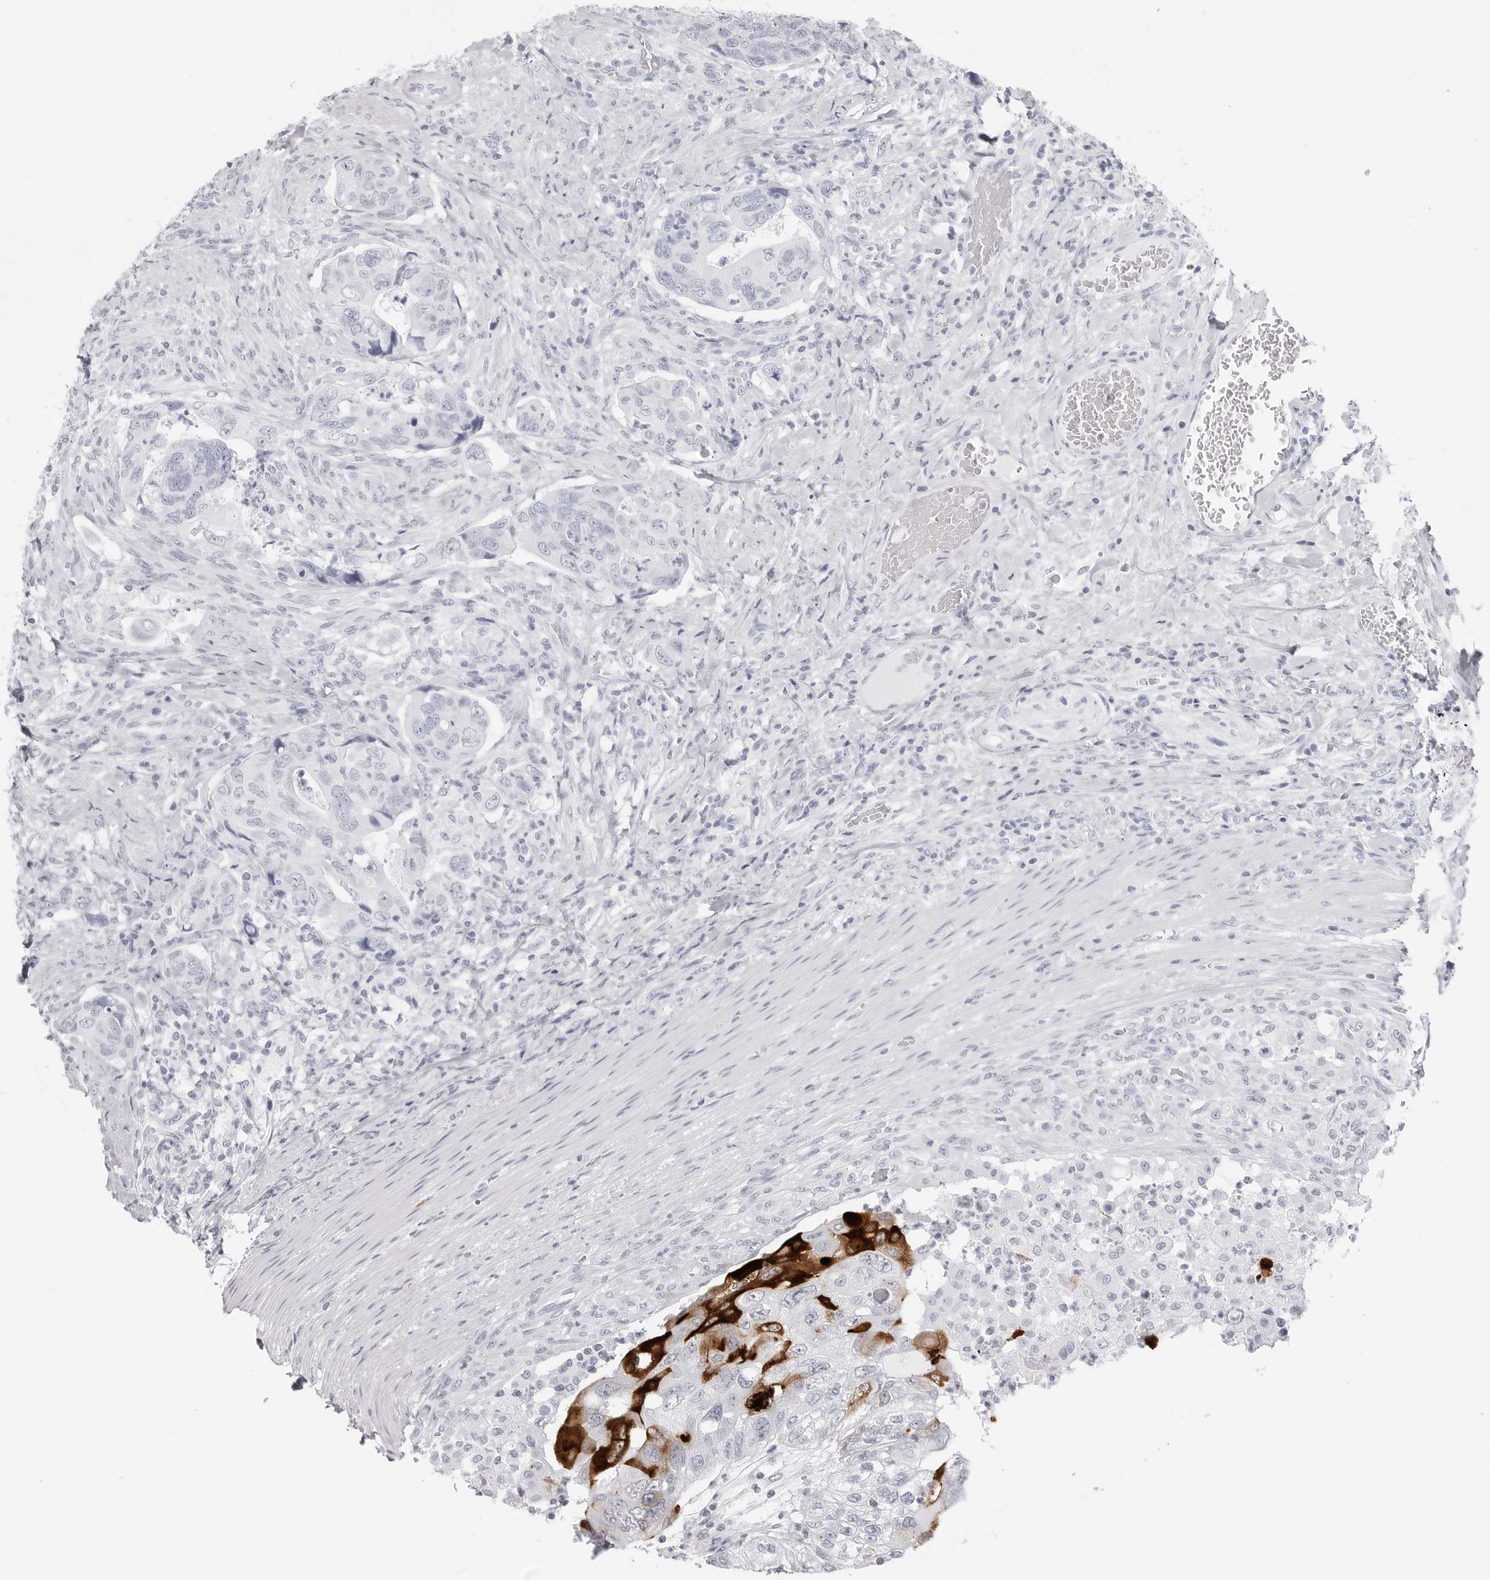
{"staining": {"intensity": "strong", "quantity": "<25%", "location": "cytoplasmic/membranous"}, "tissue": "colorectal cancer", "cell_type": "Tumor cells", "image_type": "cancer", "snomed": [{"axis": "morphology", "description": "Adenocarcinoma, NOS"}, {"axis": "topography", "description": "Rectum"}], "caption": "Protein positivity by immunohistochemistry demonstrates strong cytoplasmic/membranous expression in approximately <25% of tumor cells in adenocarcinoma (colorectal).", "gene": "CST2", "patient": {"sex": "male", "age": 63}}